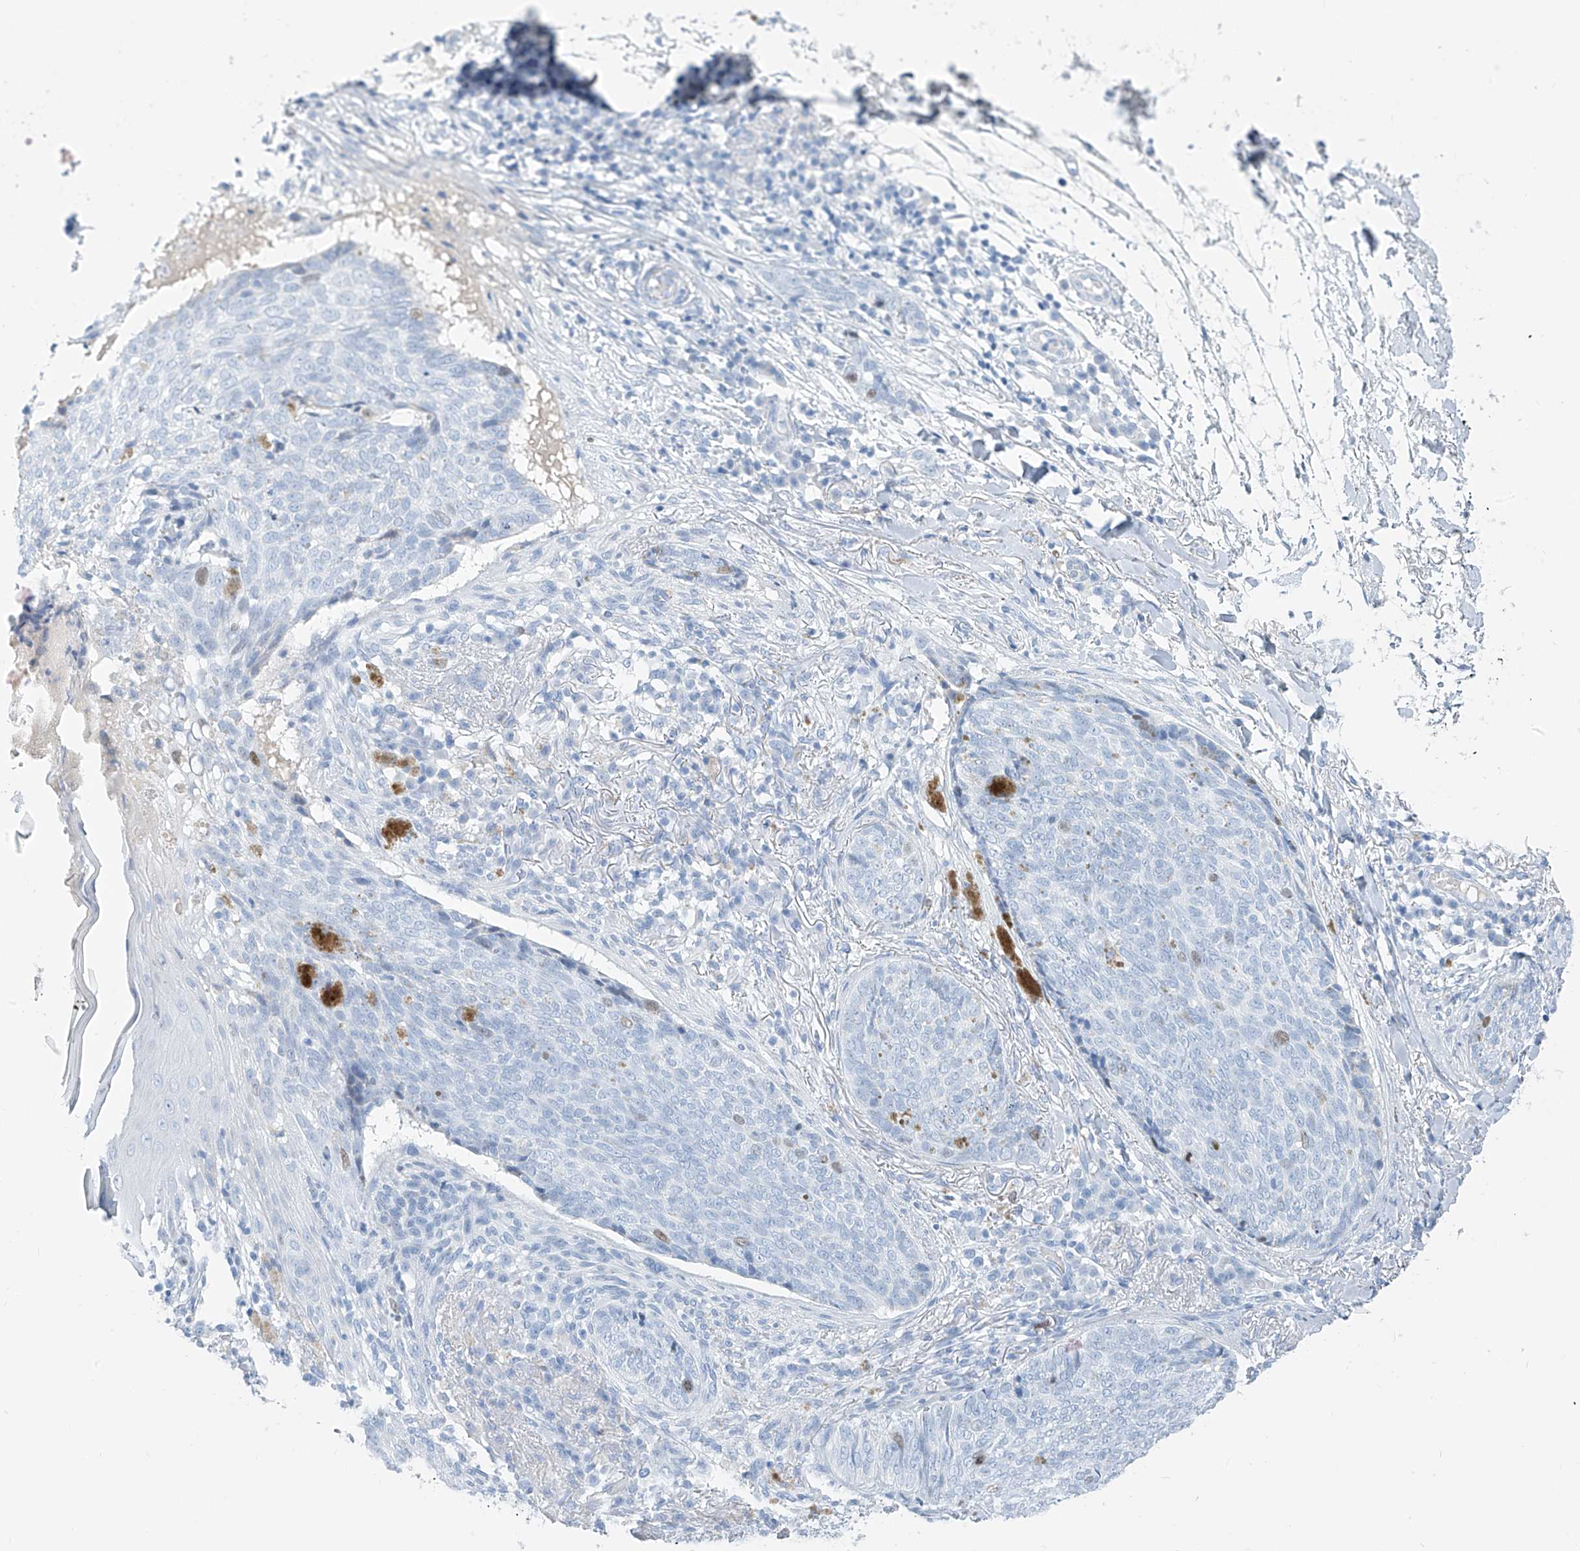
{"staining": {"intensity": "negative", "quantity": "none", "location": "none"}, "tissue": "skin cancer", "cell_type": "Tumor cells", "image_type": "cancer", "snomed": [{"axis": "morphology", "description": "Basal cell carcinoma"}, {"axis": "topography", "description": "Skin"}], "caption": "Tumor cells are negative for brown protein staining in skin basal cell carcinoma. The staining is performed using DAB (3,3'-diaminobenzidine) brown chromogen with nuclei counter-stained in using hematoxylin.", "gene": "SGO2", "patient": {"sex": "male", "age": 85}}